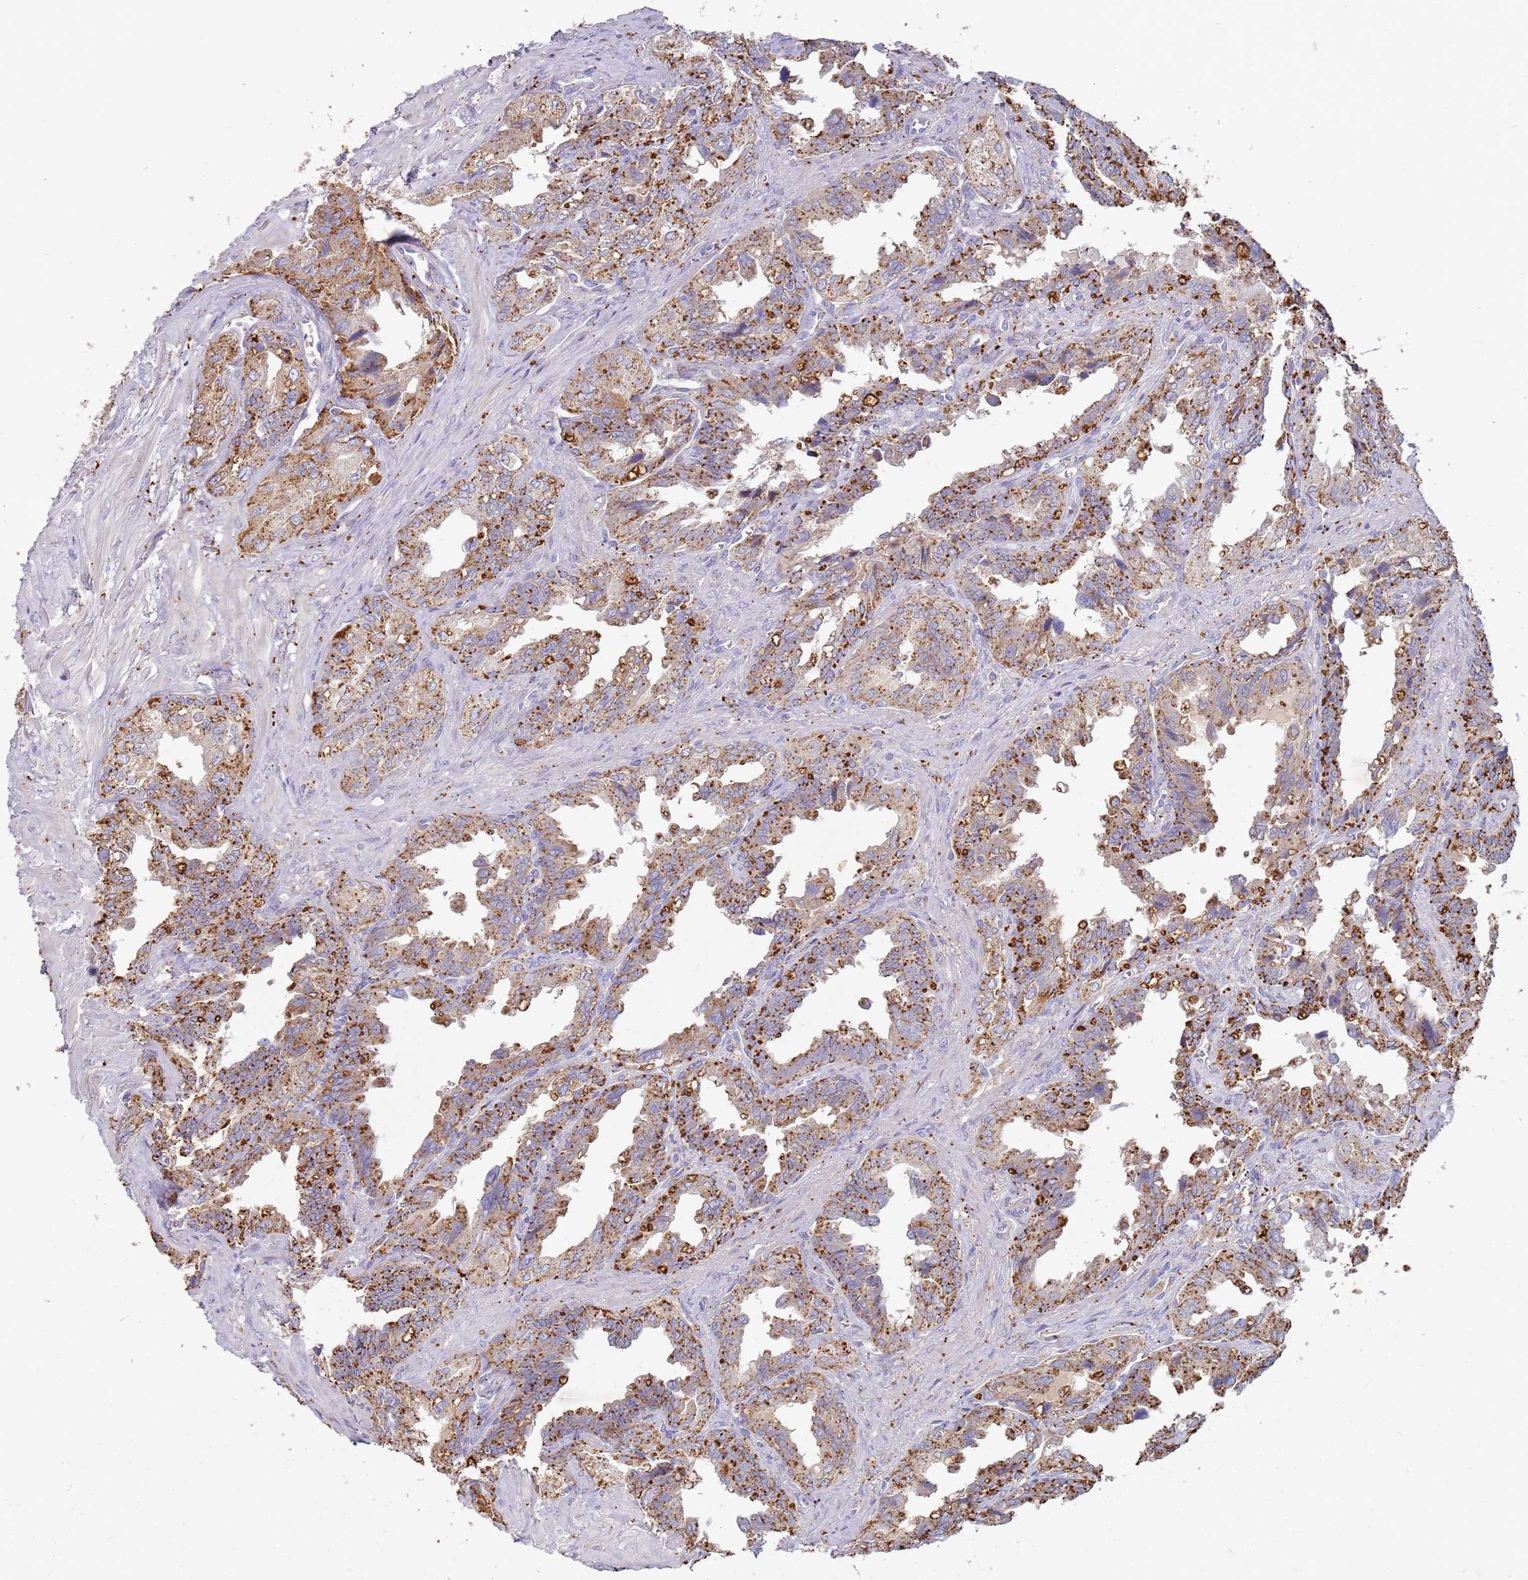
{"staining": {"intensity": "moderate", "quantity": ">75%", "location": "cytoplasmic/membranous"}, "tissue": "seminal vesicle", "cell_type": "Glandular cells", "image_type": "normal", "snomed": [{"axis": "morphology", "description": "Normal tissue, NOS"}, {"axis": "topography", "description": "Seminal veicle"}], "caption": "Seminal vesicle stained with DAB (3,3'-diaminobenzidine) immunohistochemistry (IHC) displays medium levels of moderate cytoplasmic/membranous staining in about >75% of glandular cells.", "gene": "TMEM229B", "patient": {"sex": "male", "age": 67}}